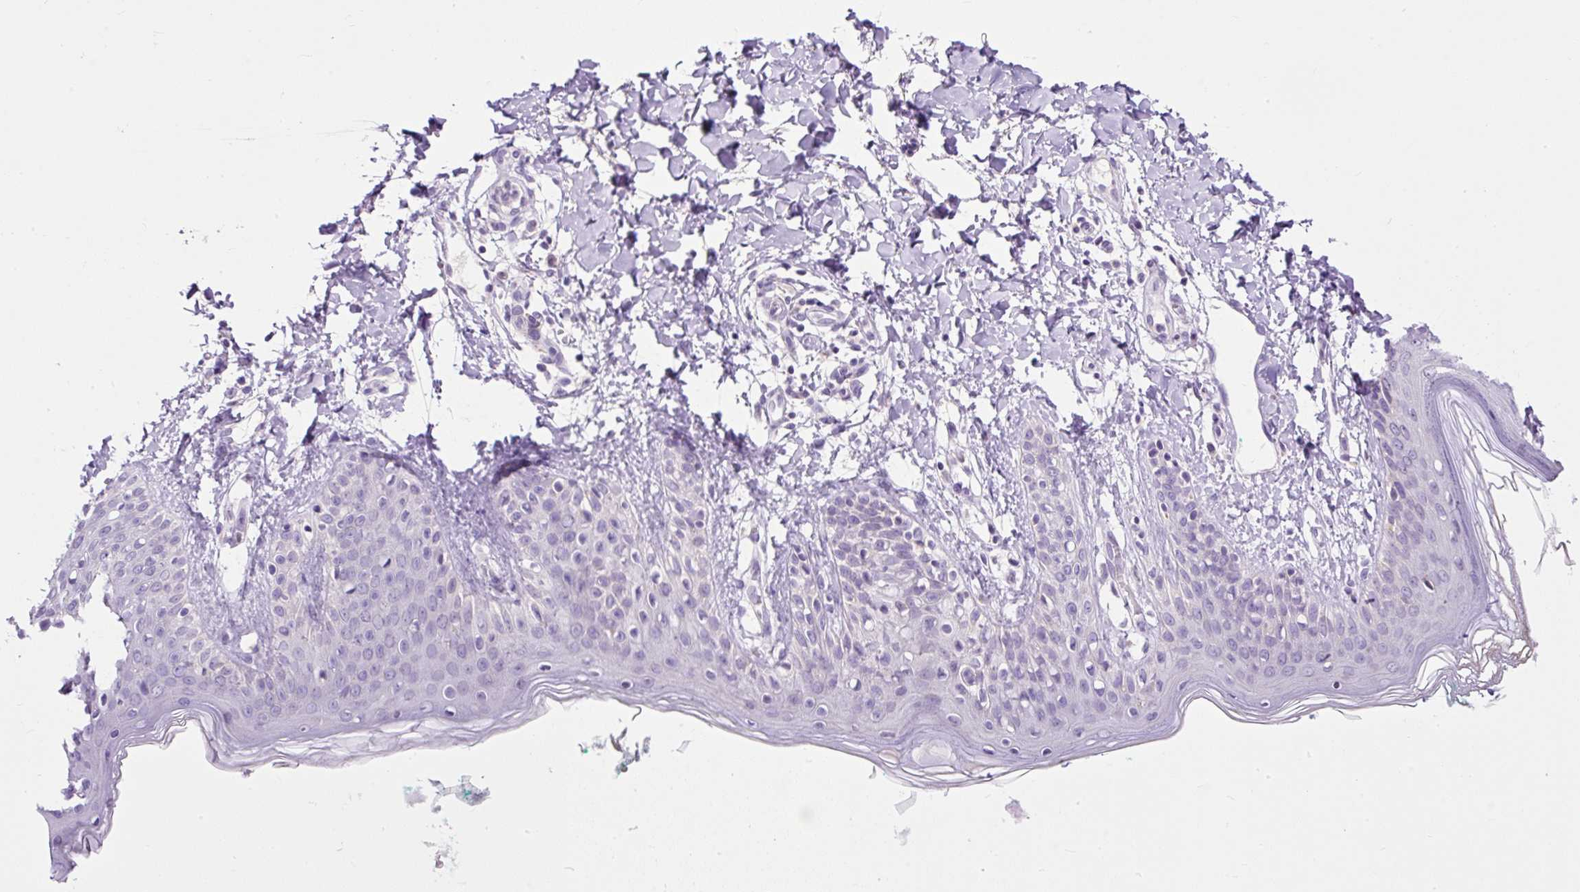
{"staining": {"intensity": "negative", "quantity": "none", "location": "none"}, "tissue": "skin", "cell_type": "Fibroblasts", "image_type": "normal", "snomed": [{"axis": "morphology", "description": "Normal tissue, NOS"}, {"axis": "topography", "description": "Skin"}], "caption": "DAB immunohistochemical staining of unremarkable skin reveals no significant positivity in fibroblasts. (IHC, brightfield microscopy, high magnification).", "gene": "FMC1", "patient": {"sex": "male", "age": 16}}